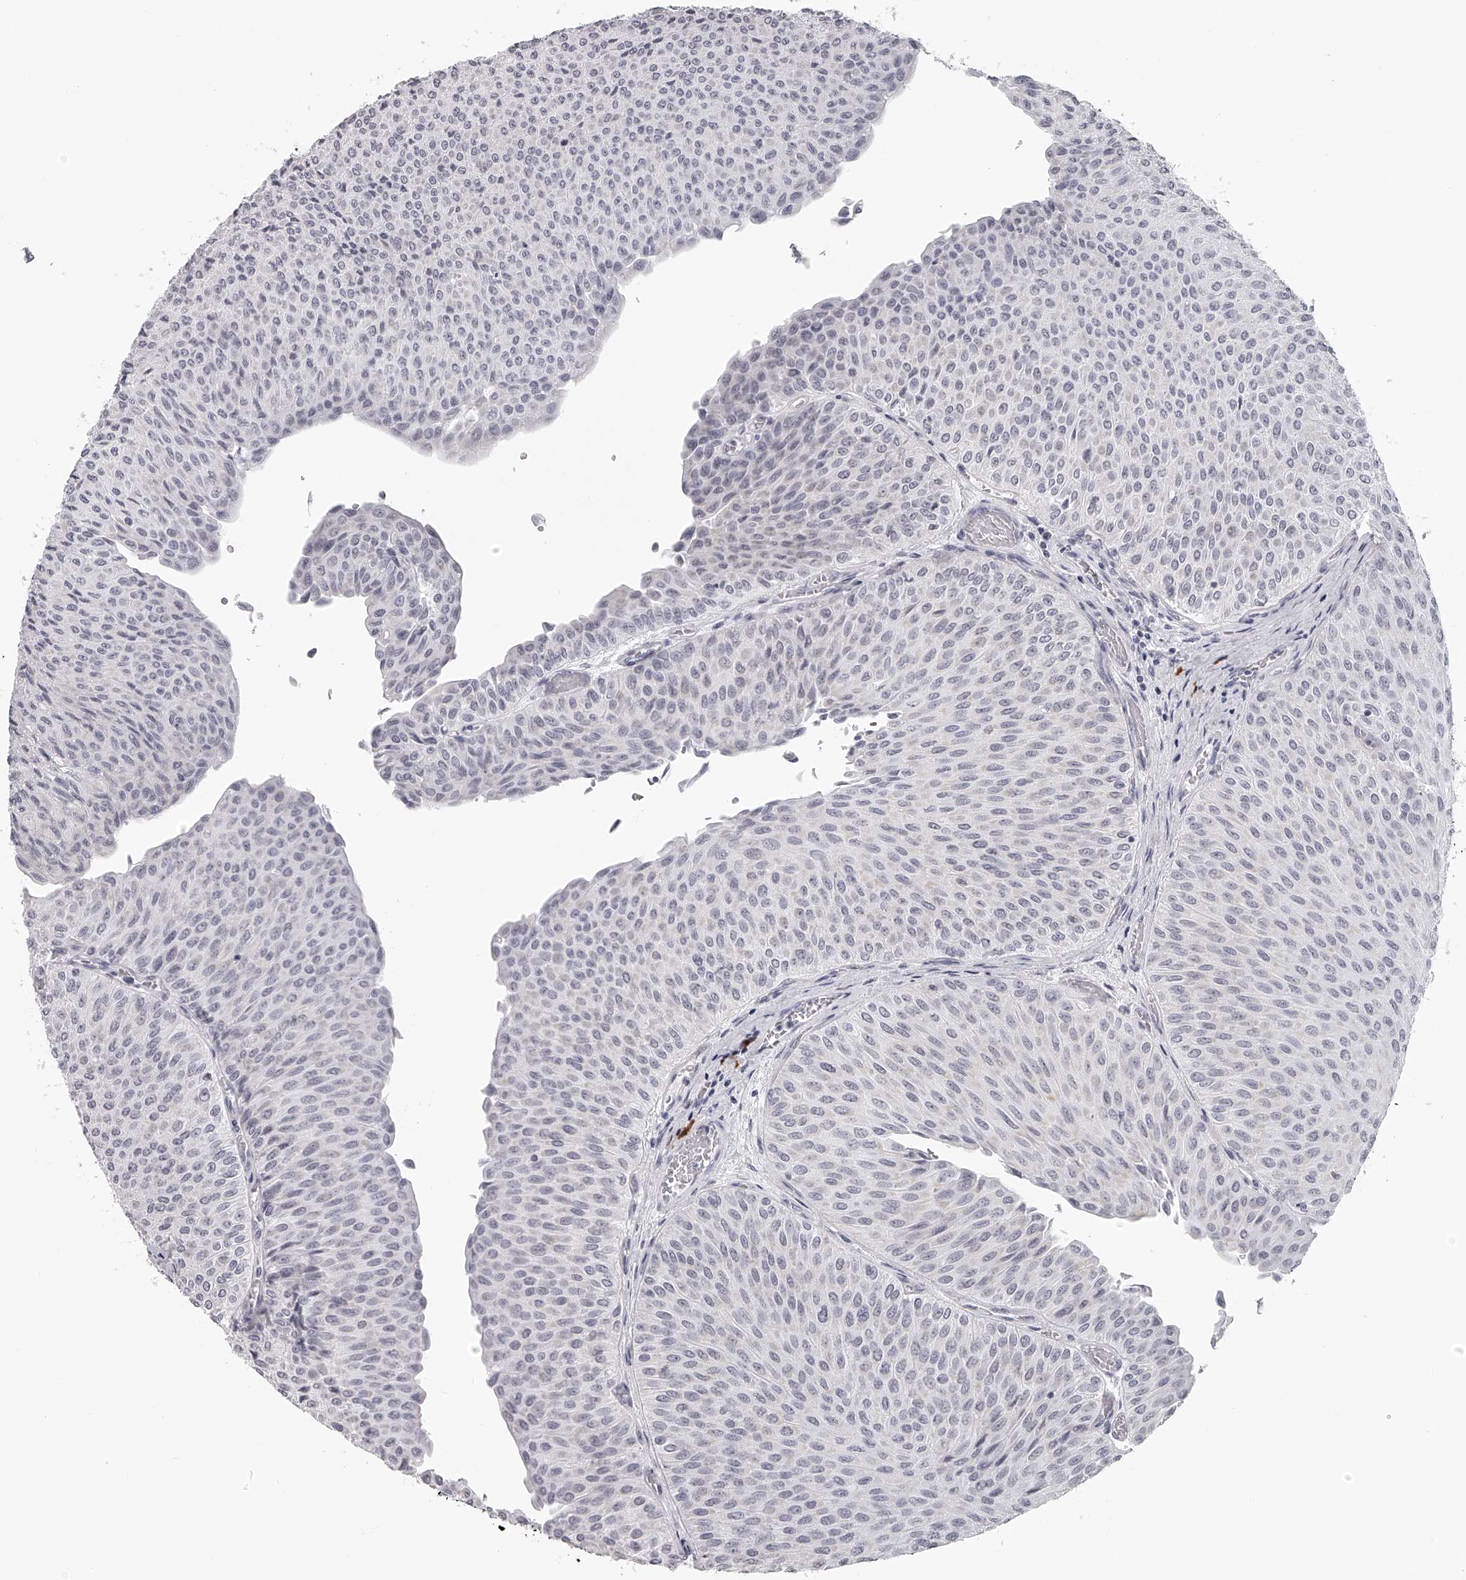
{"staining": {"intensity": "negative", "quantity": "none", "location": "none"}, "tissue": "urothelial cancer", "cell_type": "Tumor cells", "image_type": "cancer", "snomed": [{"axis": "morphology", "description": "Urothelial carcinoma, Low grade"}, {"axis": "topography", "description": "Urinary bladder"}], "caption": "Immunohistochemistry (IHC) of low-grade urothelial carcinoma displays no positivity in tumor cells.", "gene": "SEC11C", "patient": {"sex": "male", "age": 78}}